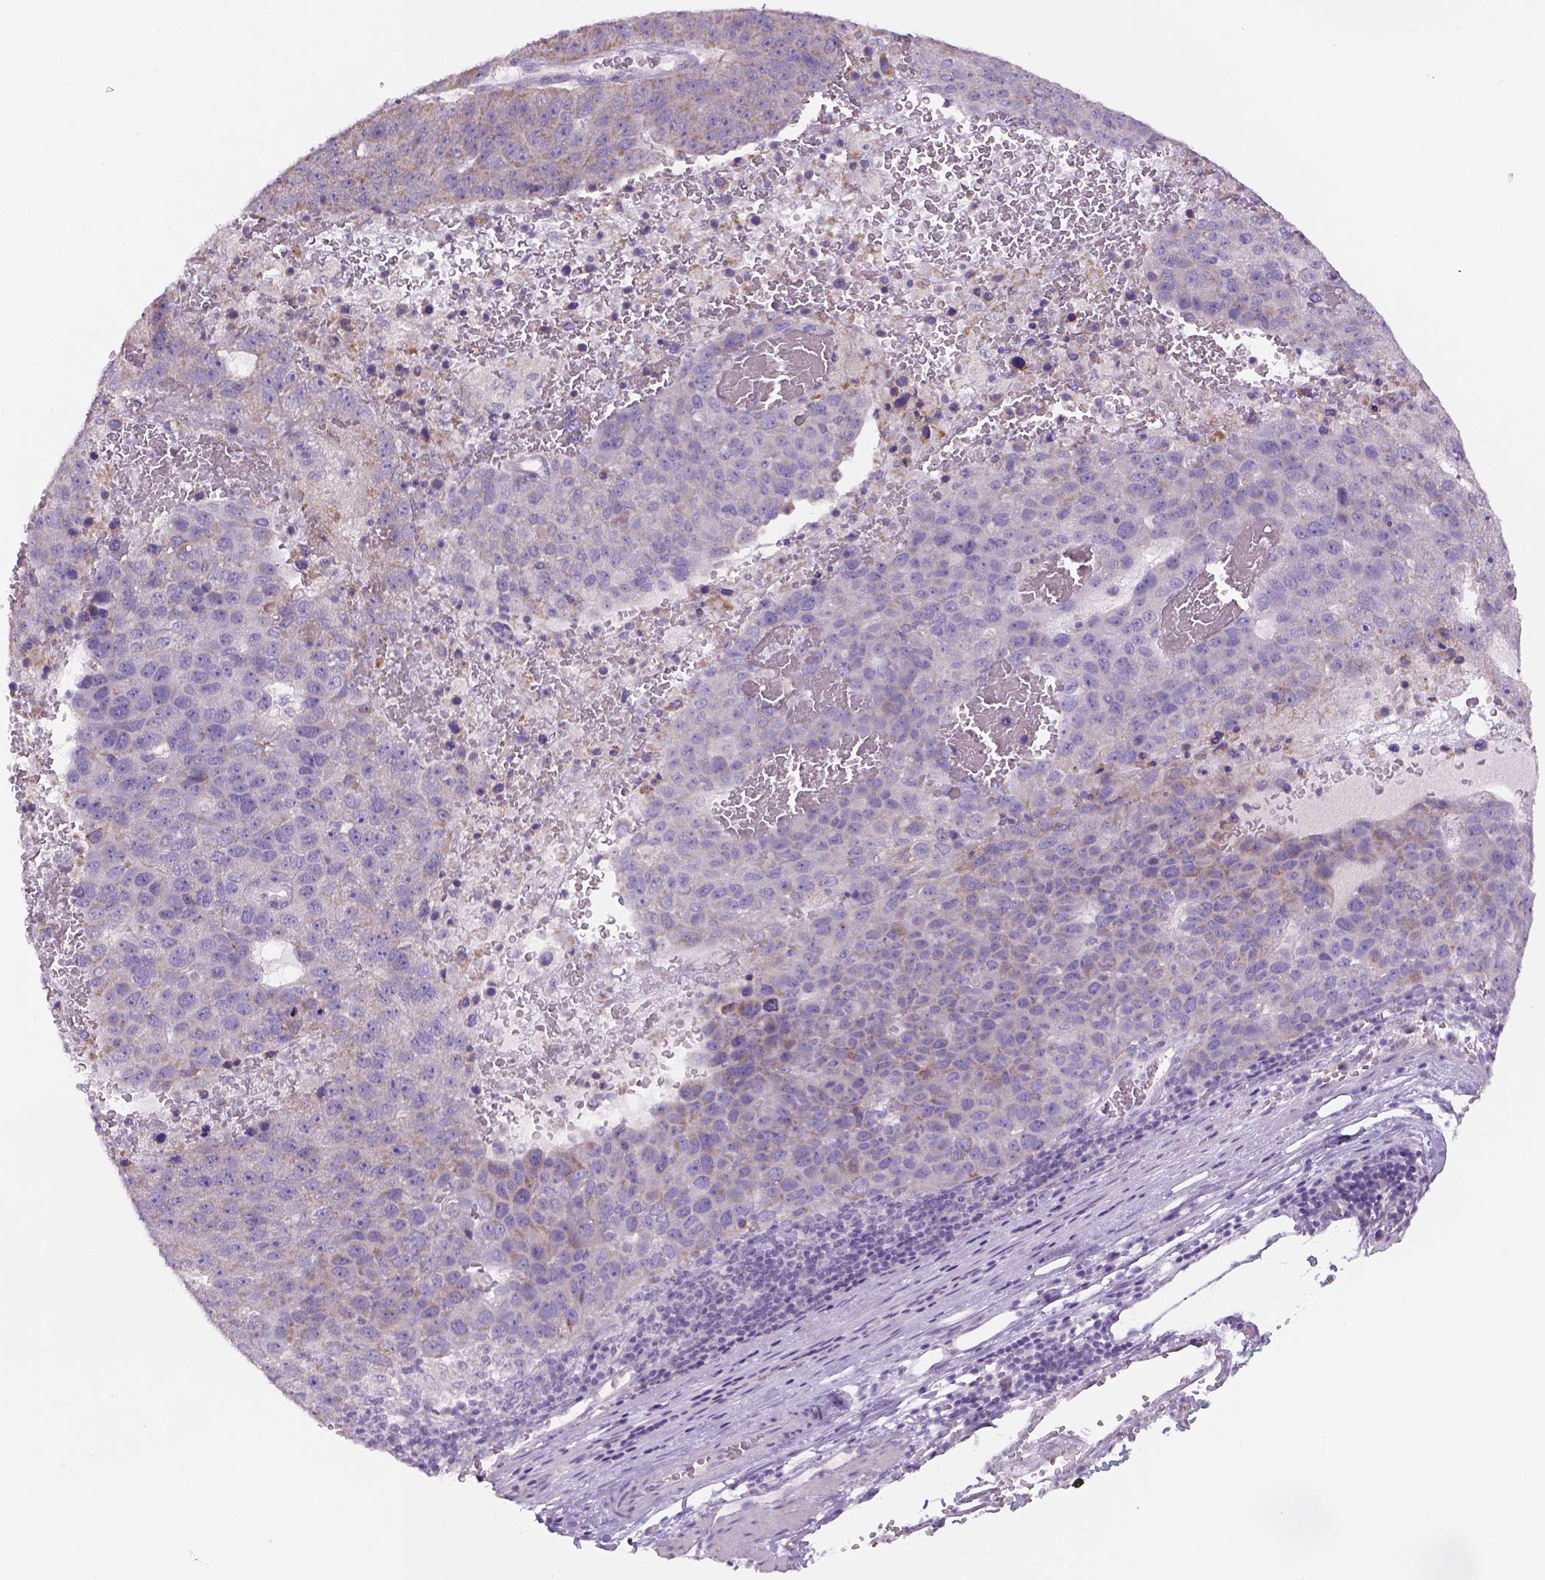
{"staining": {"intensity": "weak", "quantity": "<25%", "location": "cytoplasmic/membranous"}, "tissue": "pancreatic cancer", "cell_type": "Tumor cells", "image_type": "cancer", "snomed": [{"axis": "morphology", "description": "Adenocarcinoma, NOS"}, {"axis": "topography", "description": "Pancreas"}], "caption": "High power microscopy histopathology image of an immunohistochemistry image of pancreatic adenocarcinoma, revealing no significant positivity in tumor cells.", "gene": "ADGRV1", "patient": {"sex": "female", "age": 61}}